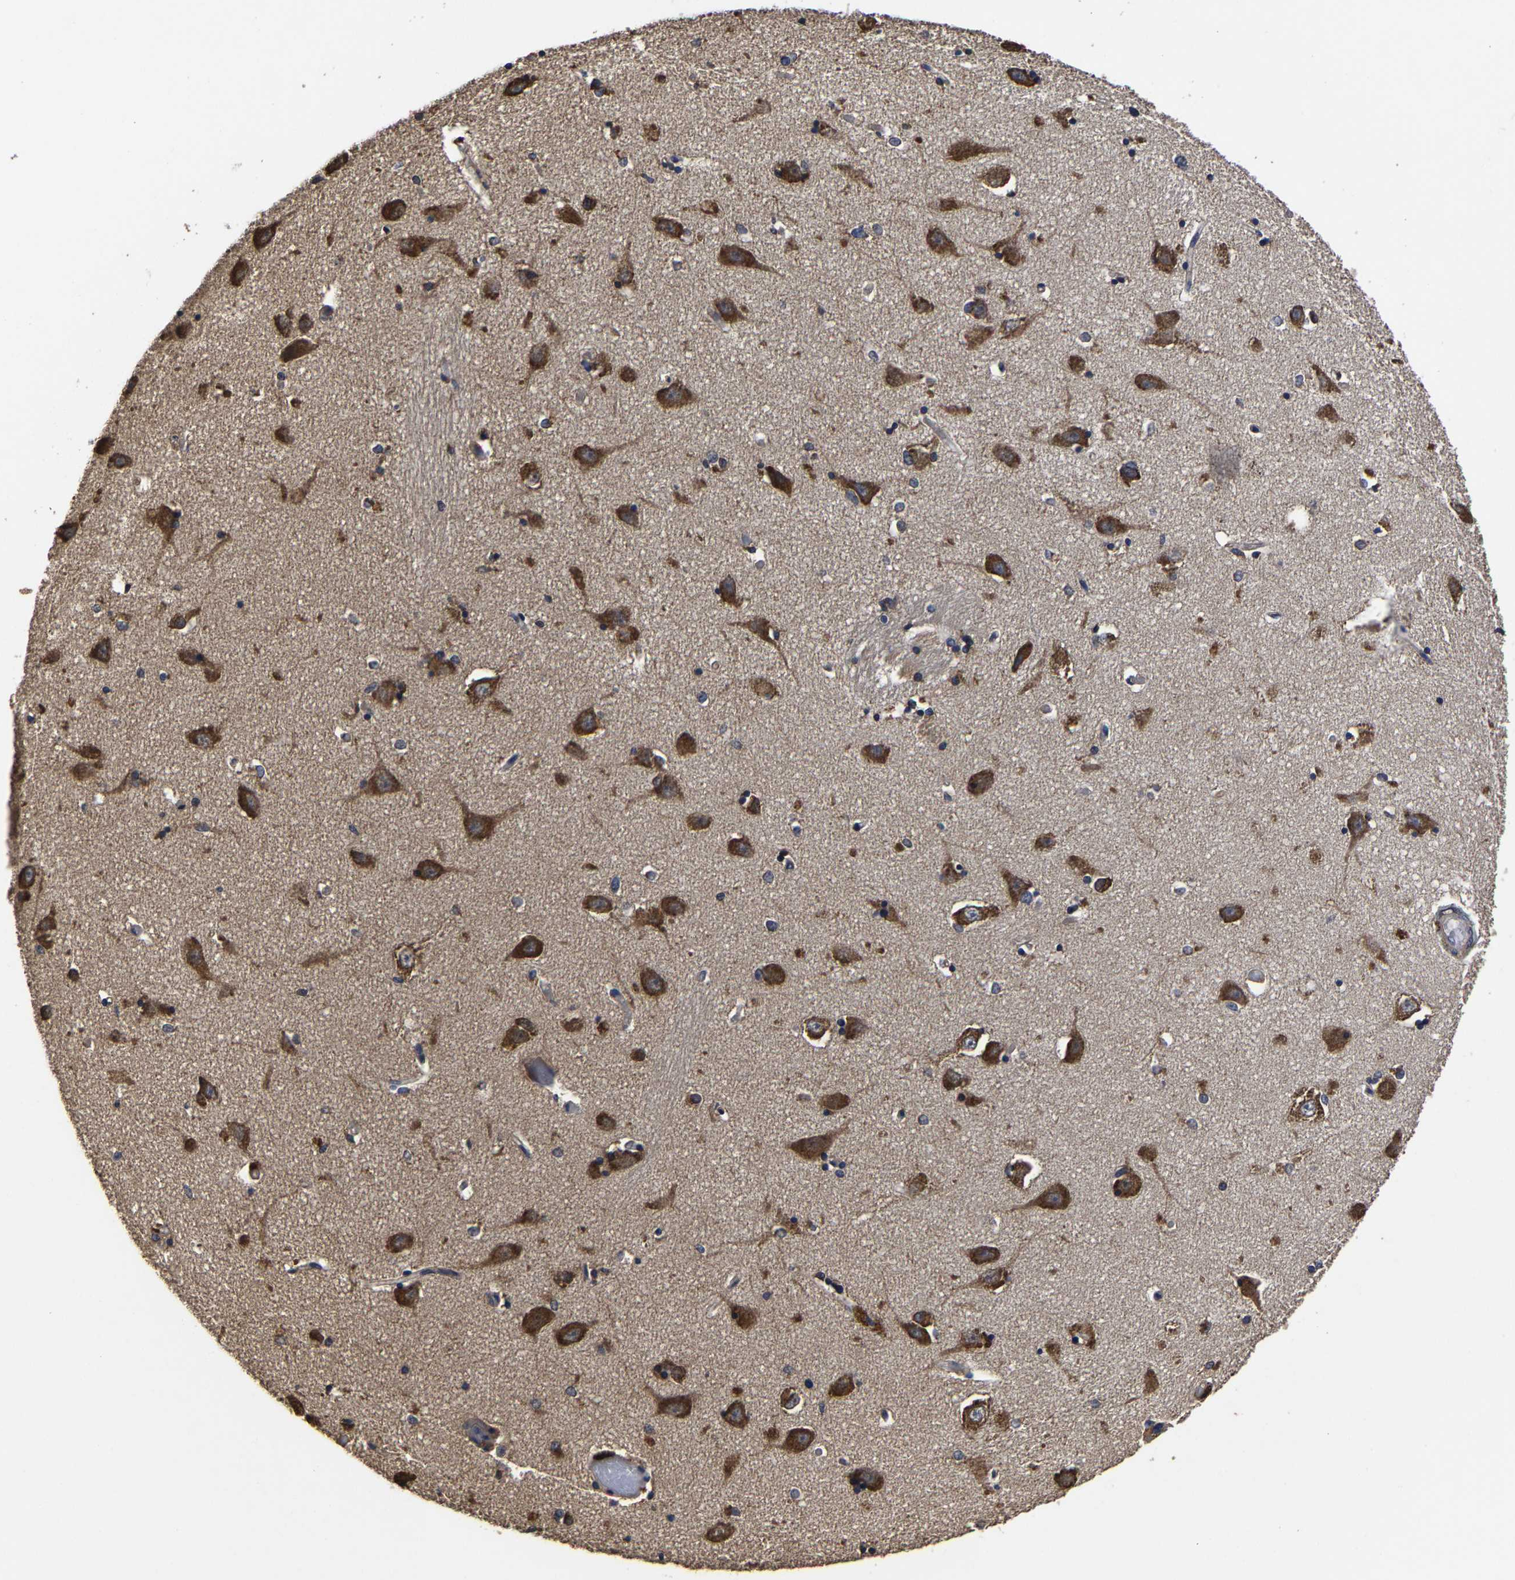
{"staining": {"intensity": "moderate", "quantity": "25%-75%", "location": "cytoplasmic/membranous"}, "tissue": "hippocampus", "cell_type": "Glial cells", "image_type": "normal", "snomed": [{"axis": "morphology", "description": "Normal tissue, NOS"}, {"axis": "topography", "description": "Hippocampus"}], "caption": "Benign hippocampus exhibits moderate cytoplasmic/membranous expression in approximately 25%-75% of glial cells, visualized by immunohistochemistry.", "gene": "ITCH", "patient": {"sex": "male", "age": 45}}